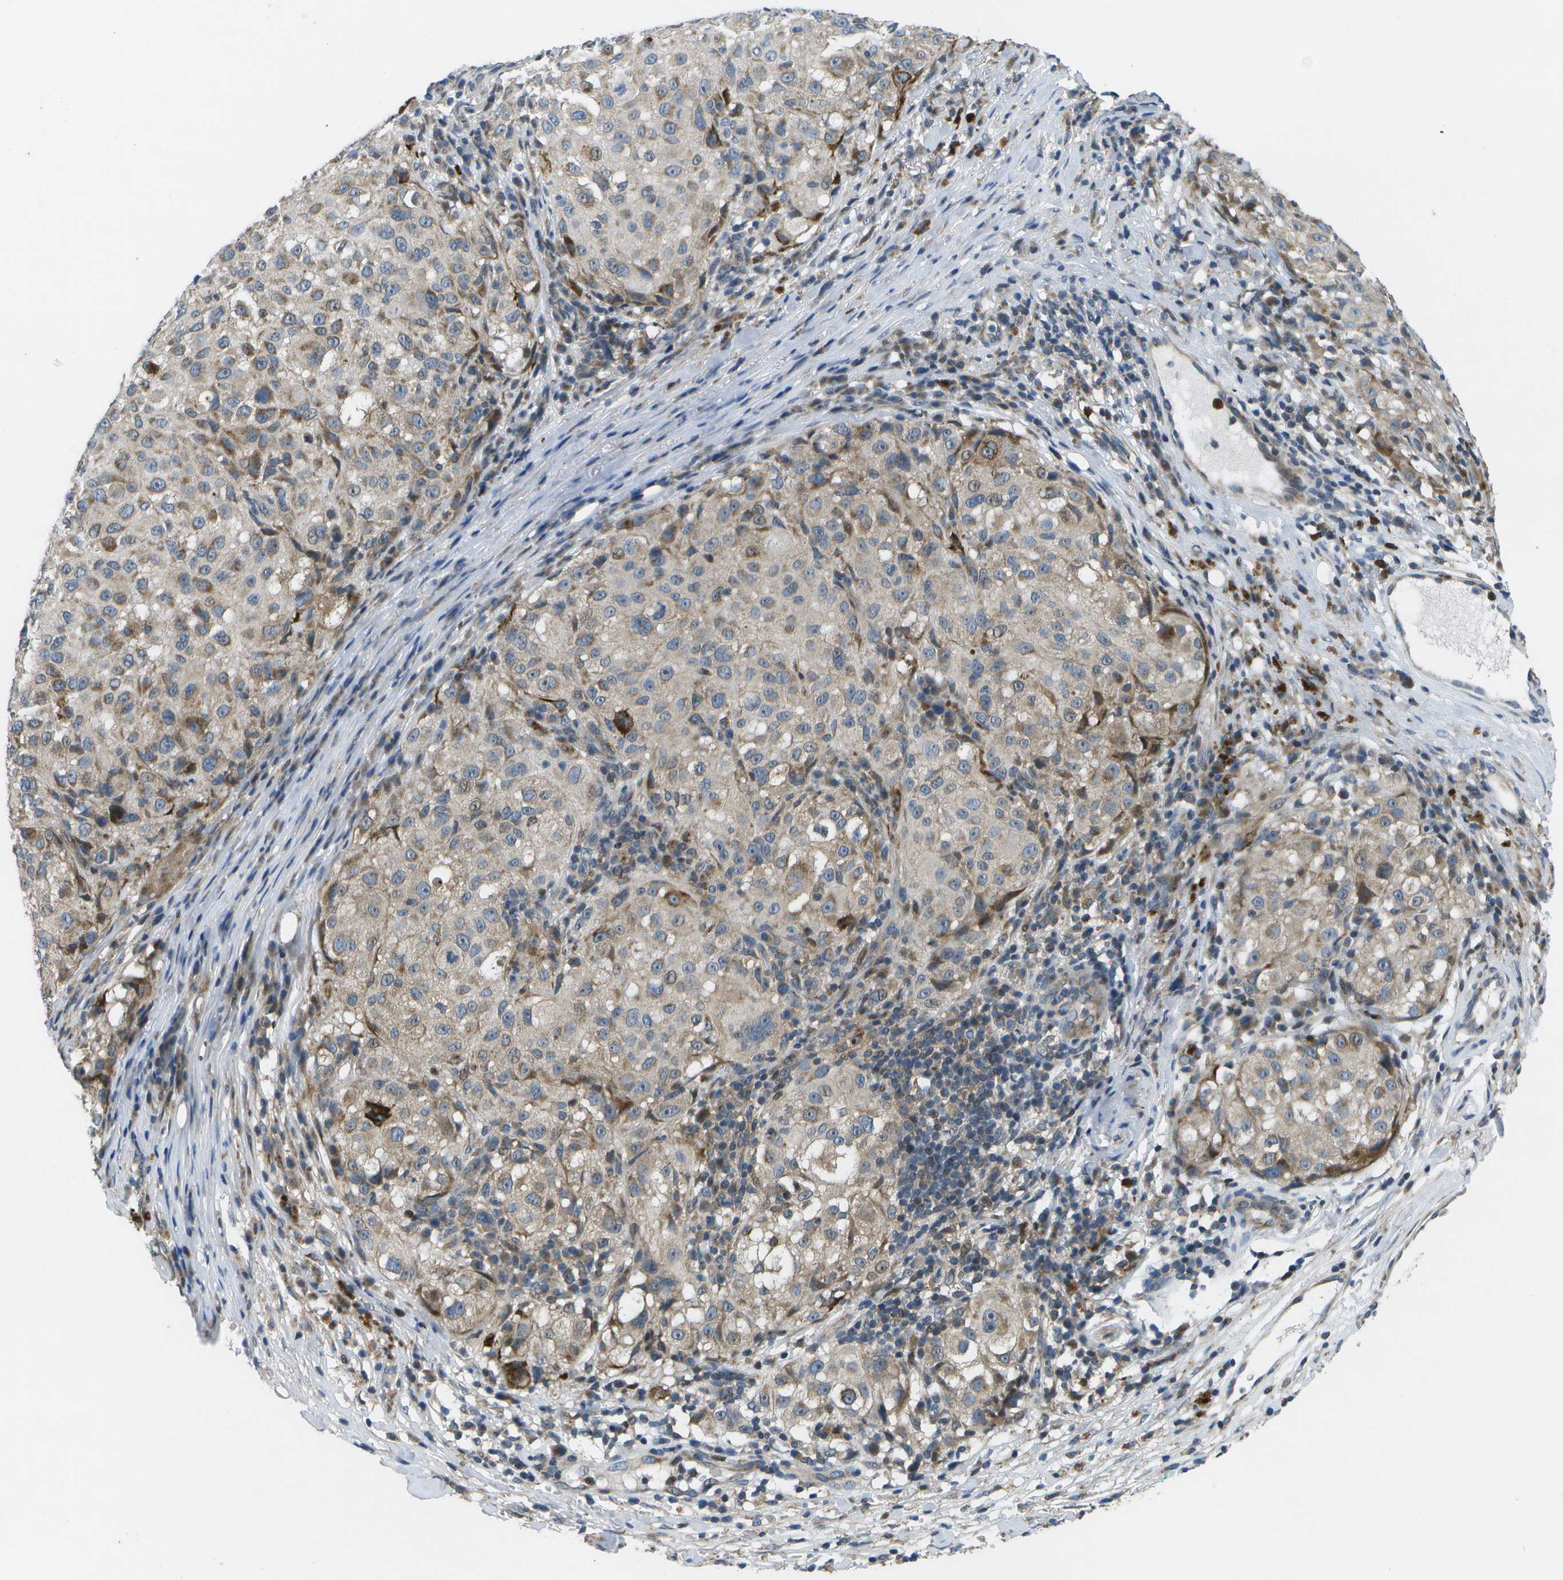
{"staining": {"intensity": "moderate", "quantity": "<25%", "location": "cytoplasmic/membranous"}, "tissue": "melanoma", "cell_type": "Tumor cells", "image_type": "cancer", "snomed": [{"axis": "morphology", "description": "Necrosis, NOS"}, {"axis": "morphology", "description": "Malignant melanoma, NOS"}, {"axis": "topography", "description": "Skin"}], "caption": "This is a photomicrograph of immunohistochemistry staining of melanoma, which shows moderate expression in the cytoplasmic/membranous of tumor cells.", "gene": "GALNT15", "patient": {"sex": "female", "age": 87}}